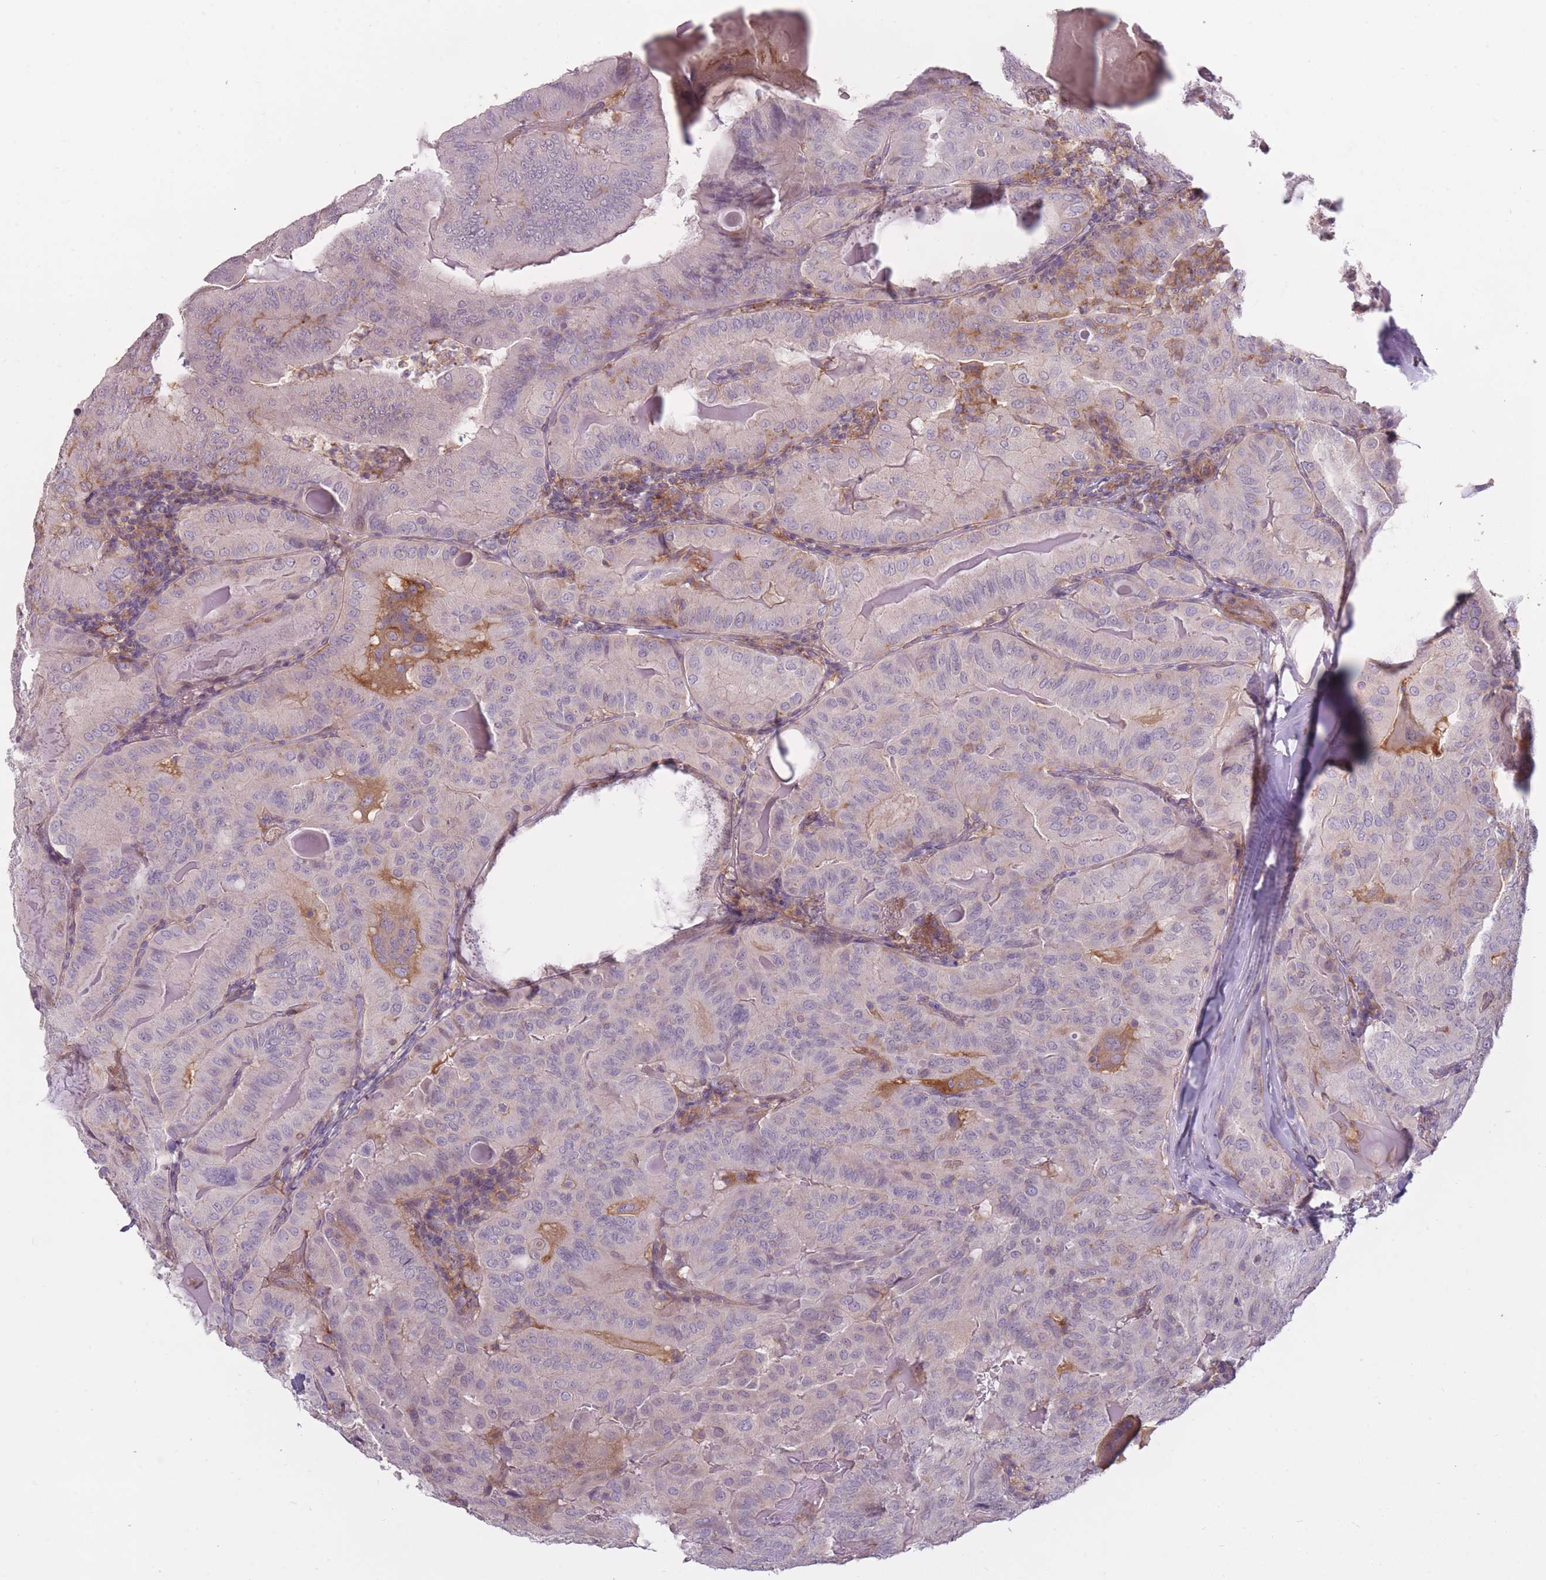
{"staining": {"intensity": "negative", "quantity": "none", "location": "none"}, "tissue": "thyroid cancer", "cell_type": "Tumor cells", "image_type": "cancer", "snomed": [{"axis": "morphology", "description": "Papillary adenocarcinoma, NOS"}, {"axis": "topography", "description": "Thyroid gland"}], "caption": "IHC of human papillary adenocarcinoma (thyroid) reveals no expression in tumor cells.", "gene": "TET3", "patient": {"sex": "female", "age": 68}}